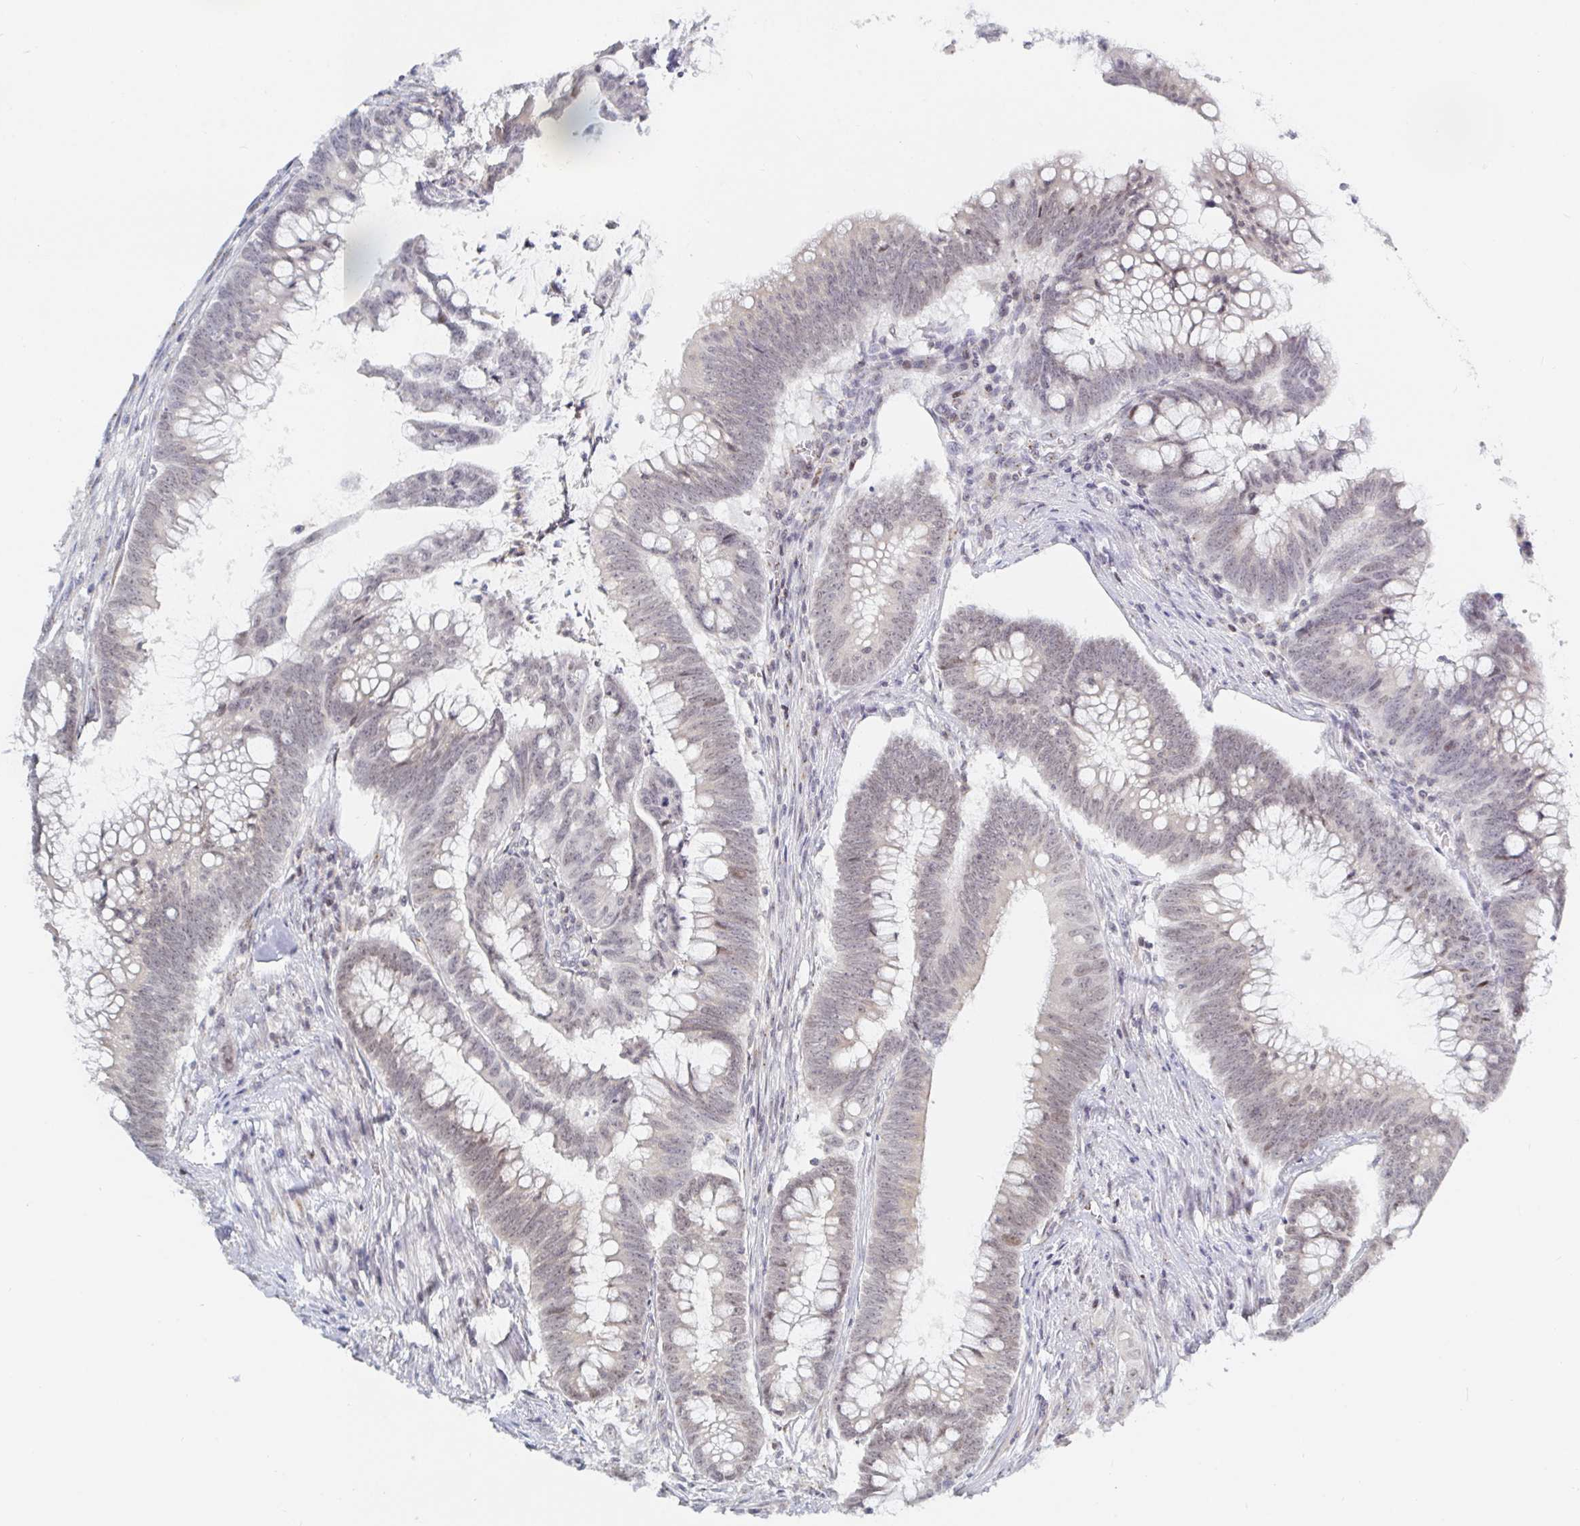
{"staining": {"intensity": "weak", "quantity": "25%-75%", "location": "nuclear"}, "tissue": "colorectal cancer", "cell_type": "Tumor cells", "image_type": "cancer", "snomed": [{"axis": "morphology", "description": "Adenocarcinoma, NOS"}, {"axis": "topography", "description": "Colon"}], "caption": "The photomicrograph reveals staining of colorectal adenocarcinoma, revealing weak nuclear protein expression (brown color) within tumor cells.", "gene": "CHD2", "patient": {"sex": "male", "age": 62}}